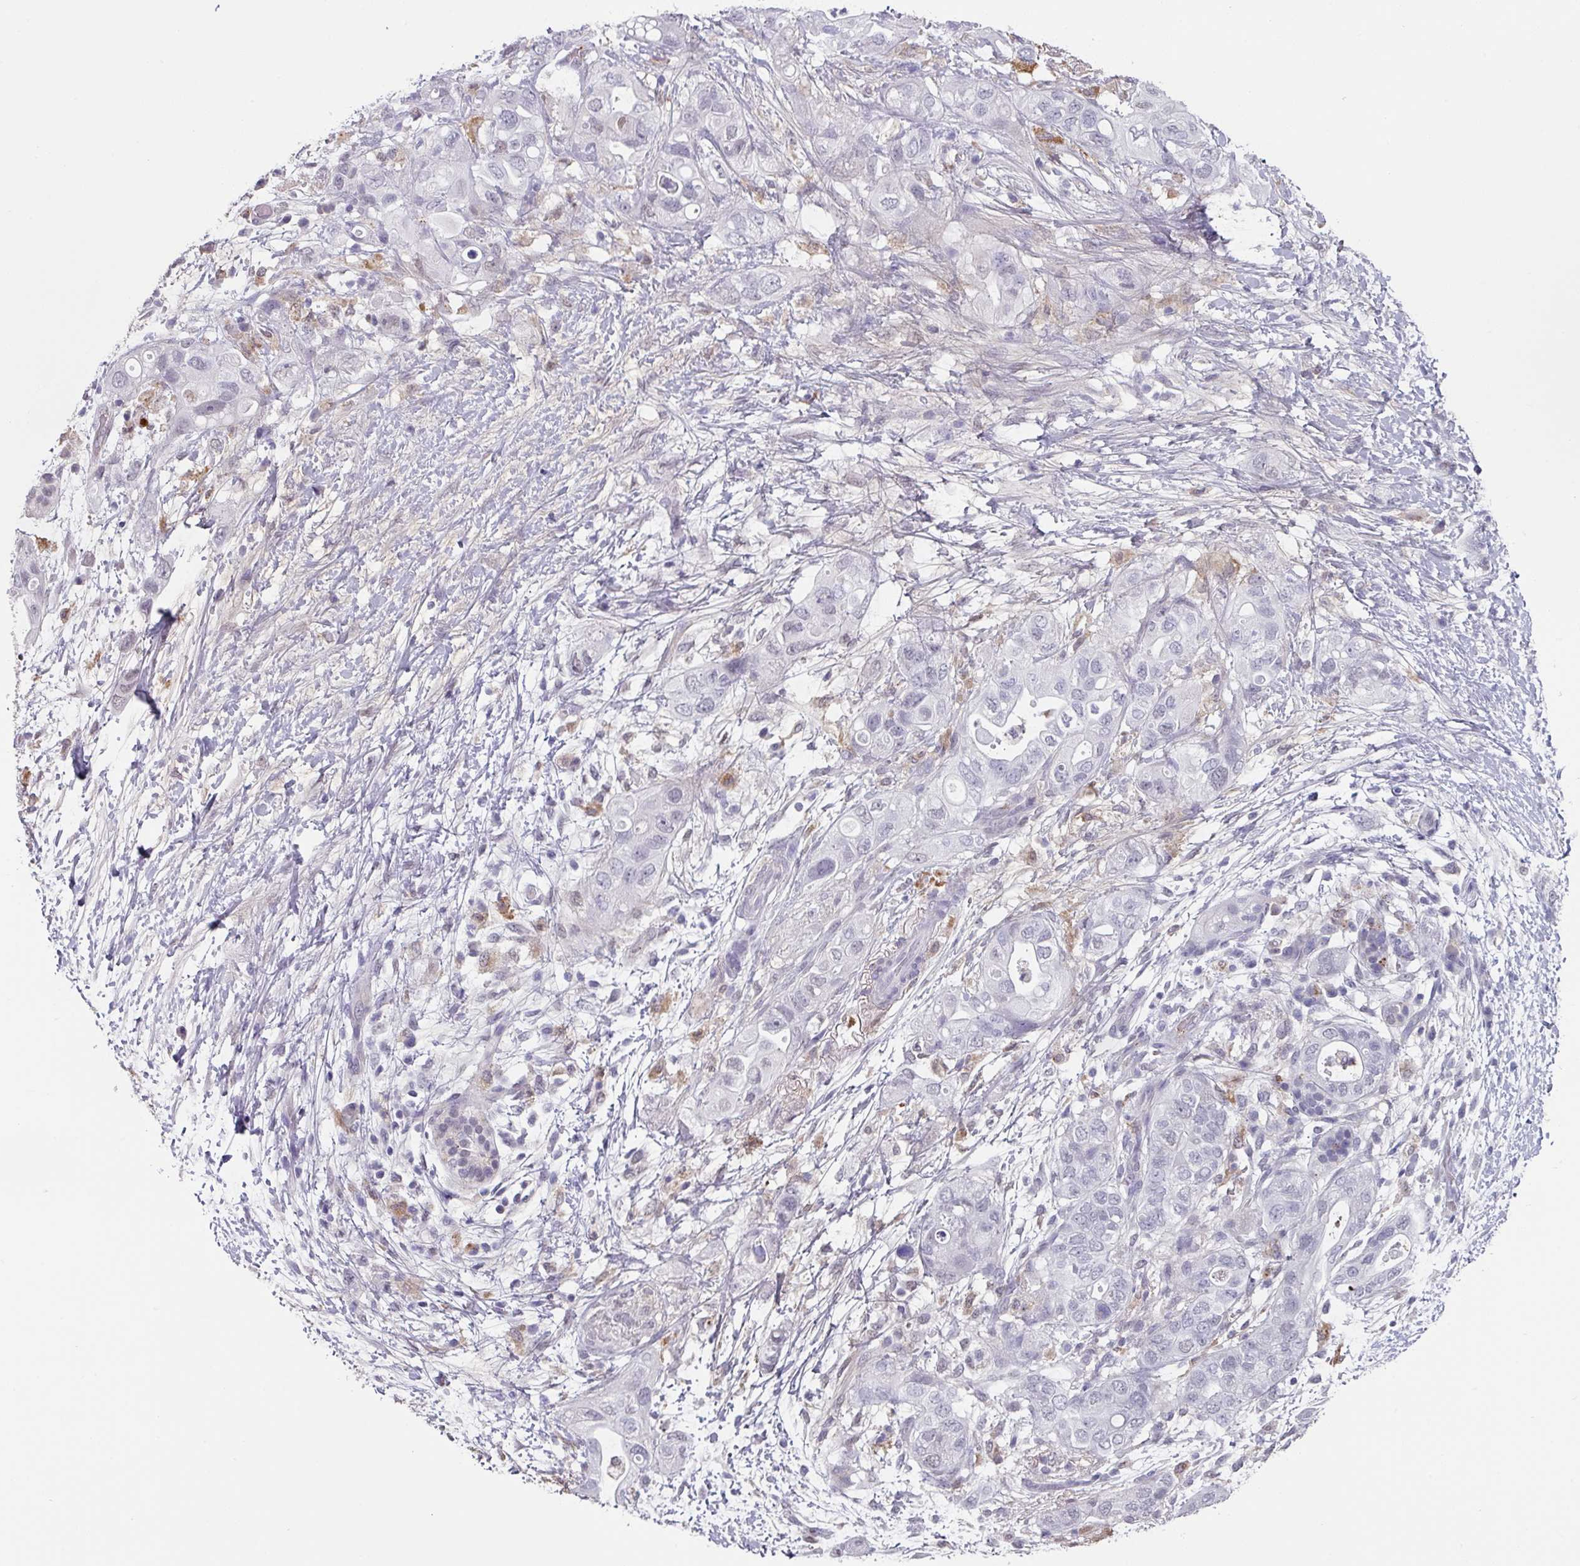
{"staining": {"intensity": "negative", "quantity": "none", "location": "none"}, "tissue": "pancreatic cancer", "cell_type": "Tumor cells", "image_type": "cancer", "snomed": [{"axis": "morphology", "description": "Adenocarcinoma, NOS"}, {"axis": "topography", "description": "Pancreas"}], "caption": "Pancreatic cancer was stained to show a protein in brown. There is no significant positivity in tumor cells.", "gene": "C1QB", "patient": {"sex": "female", "age": 72}}